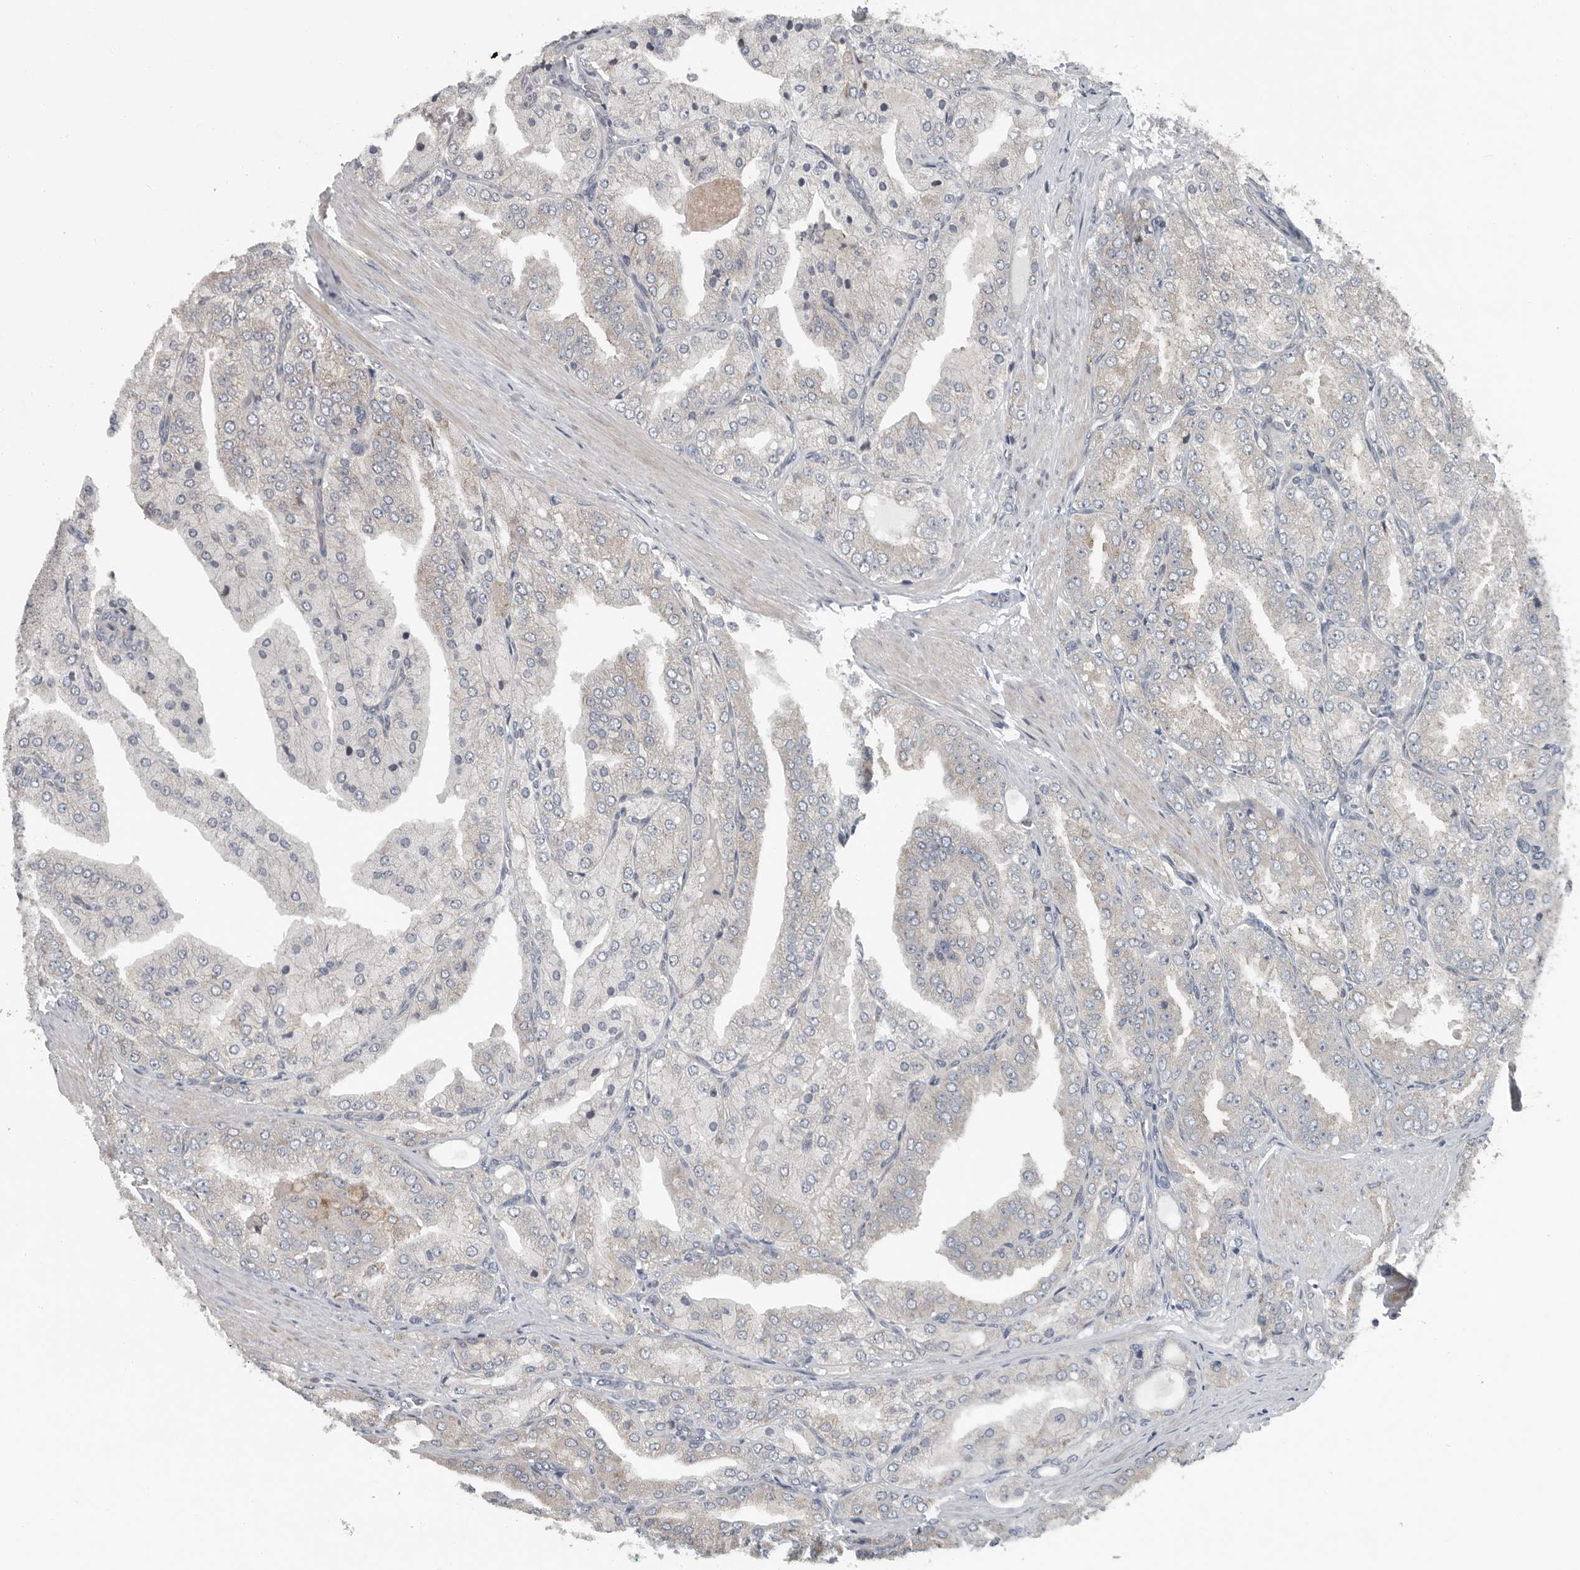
{"staining": {"intensity": "weak", "quantity": "25%-75%", "location": "cytoplasmic/membranous"}, "tissue": "prostate cancer", "cell_type": "Tumor cells", "image_type": "cancer", "snomed": [{"axis": "morphology", "description": "Adenocarcinoma, High grade"}, {"axis": "topography", "description": "Prostate"}], "caption": "Protein expression by IHC demonstrates weak cytoplasmic/membranous expression in approximately 25%-75% of tumor cells in prostate cancer (high-grade adenocarcinoma).", "gene": "TMEM199", "patient": {"sex": "male", "age": 50}}